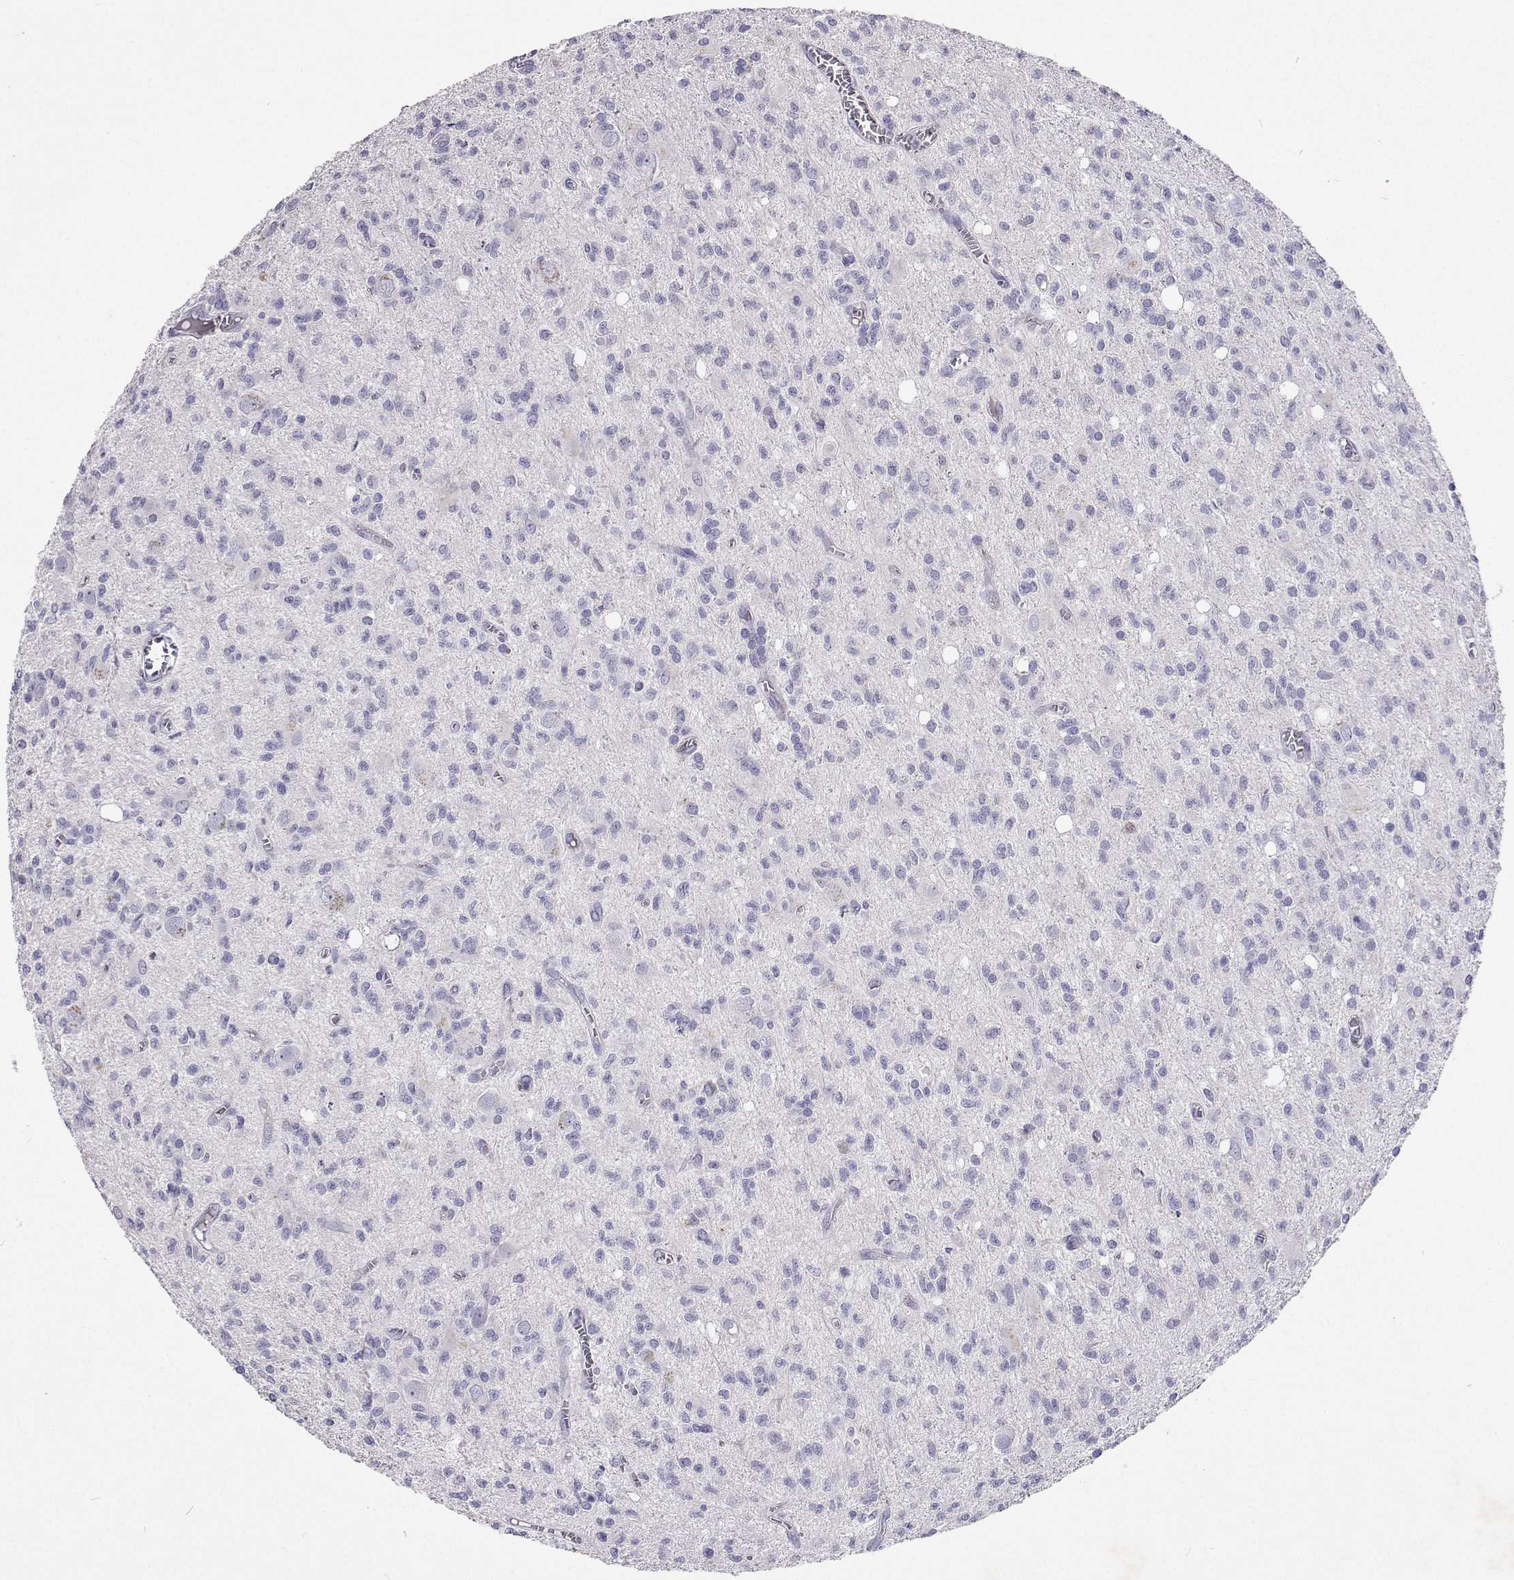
{"staining": {"intensity": "negative", "quantity": "none", "location": "none"}, "tissue": "glioma", "cell_type": "Tumor cells", "image_type": "cancer", "snomed": [{"axis": "morphology", "description": "Glioma, malignant, Low grade"}, {"axis": "topography", "description": "Brain"}], "caption": "High magnification brightfield microscopy of glioma stained with DAB (brown) and counterstained with hematoxylin (blue): tumor cells show no significant positivity. The staining is performed using DAB (3,3'-diaminobenzidine) brown chromogen with nuclei counter-stained in using hematoxylin.", "gene": "CFAP44", "patient": {"sex": "male", "age": 64}}